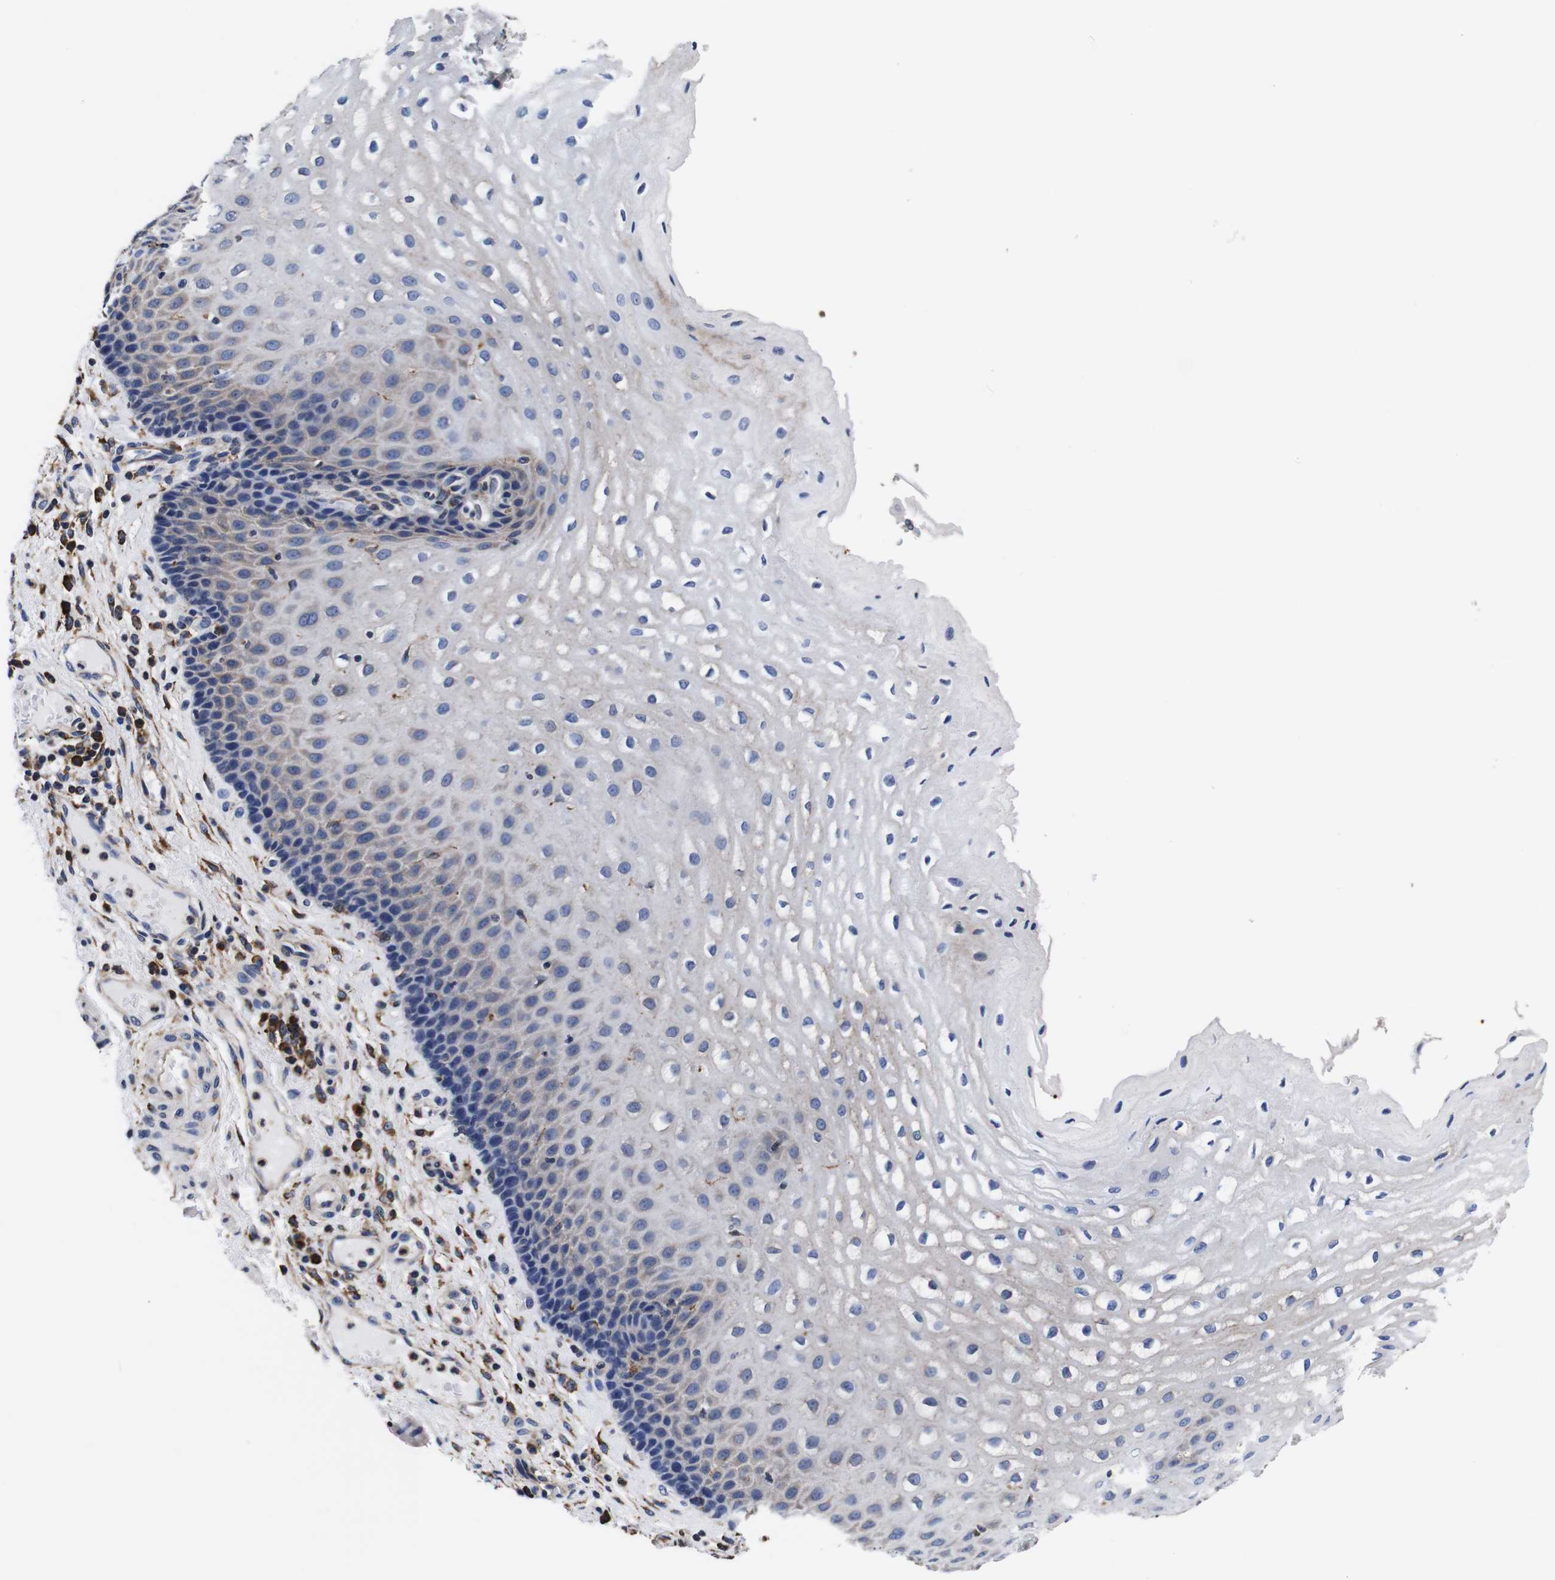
{"staining": {"intensity": "weak", "quantity": "<25%", "location": "cytoplasmic/membranous"}, "tissue": "esophagus", "cell_type": "Squamous epithelial cells", "image_type": "normal", "snomed": [{"axis": "morphology", "description": "Normal tissue, NOS"}, {"axis": "topography", "description": "Esophagus"}], "caption": "DAB immunohistochemical staining of unremarkable human esophagus exhibits no significant expression in squamous epithelial cells. (DAB immunohistochemistry with hematoxylin counter stain).", "gene": "PPIB", "patient": {"sex": "male", "age": 54}}